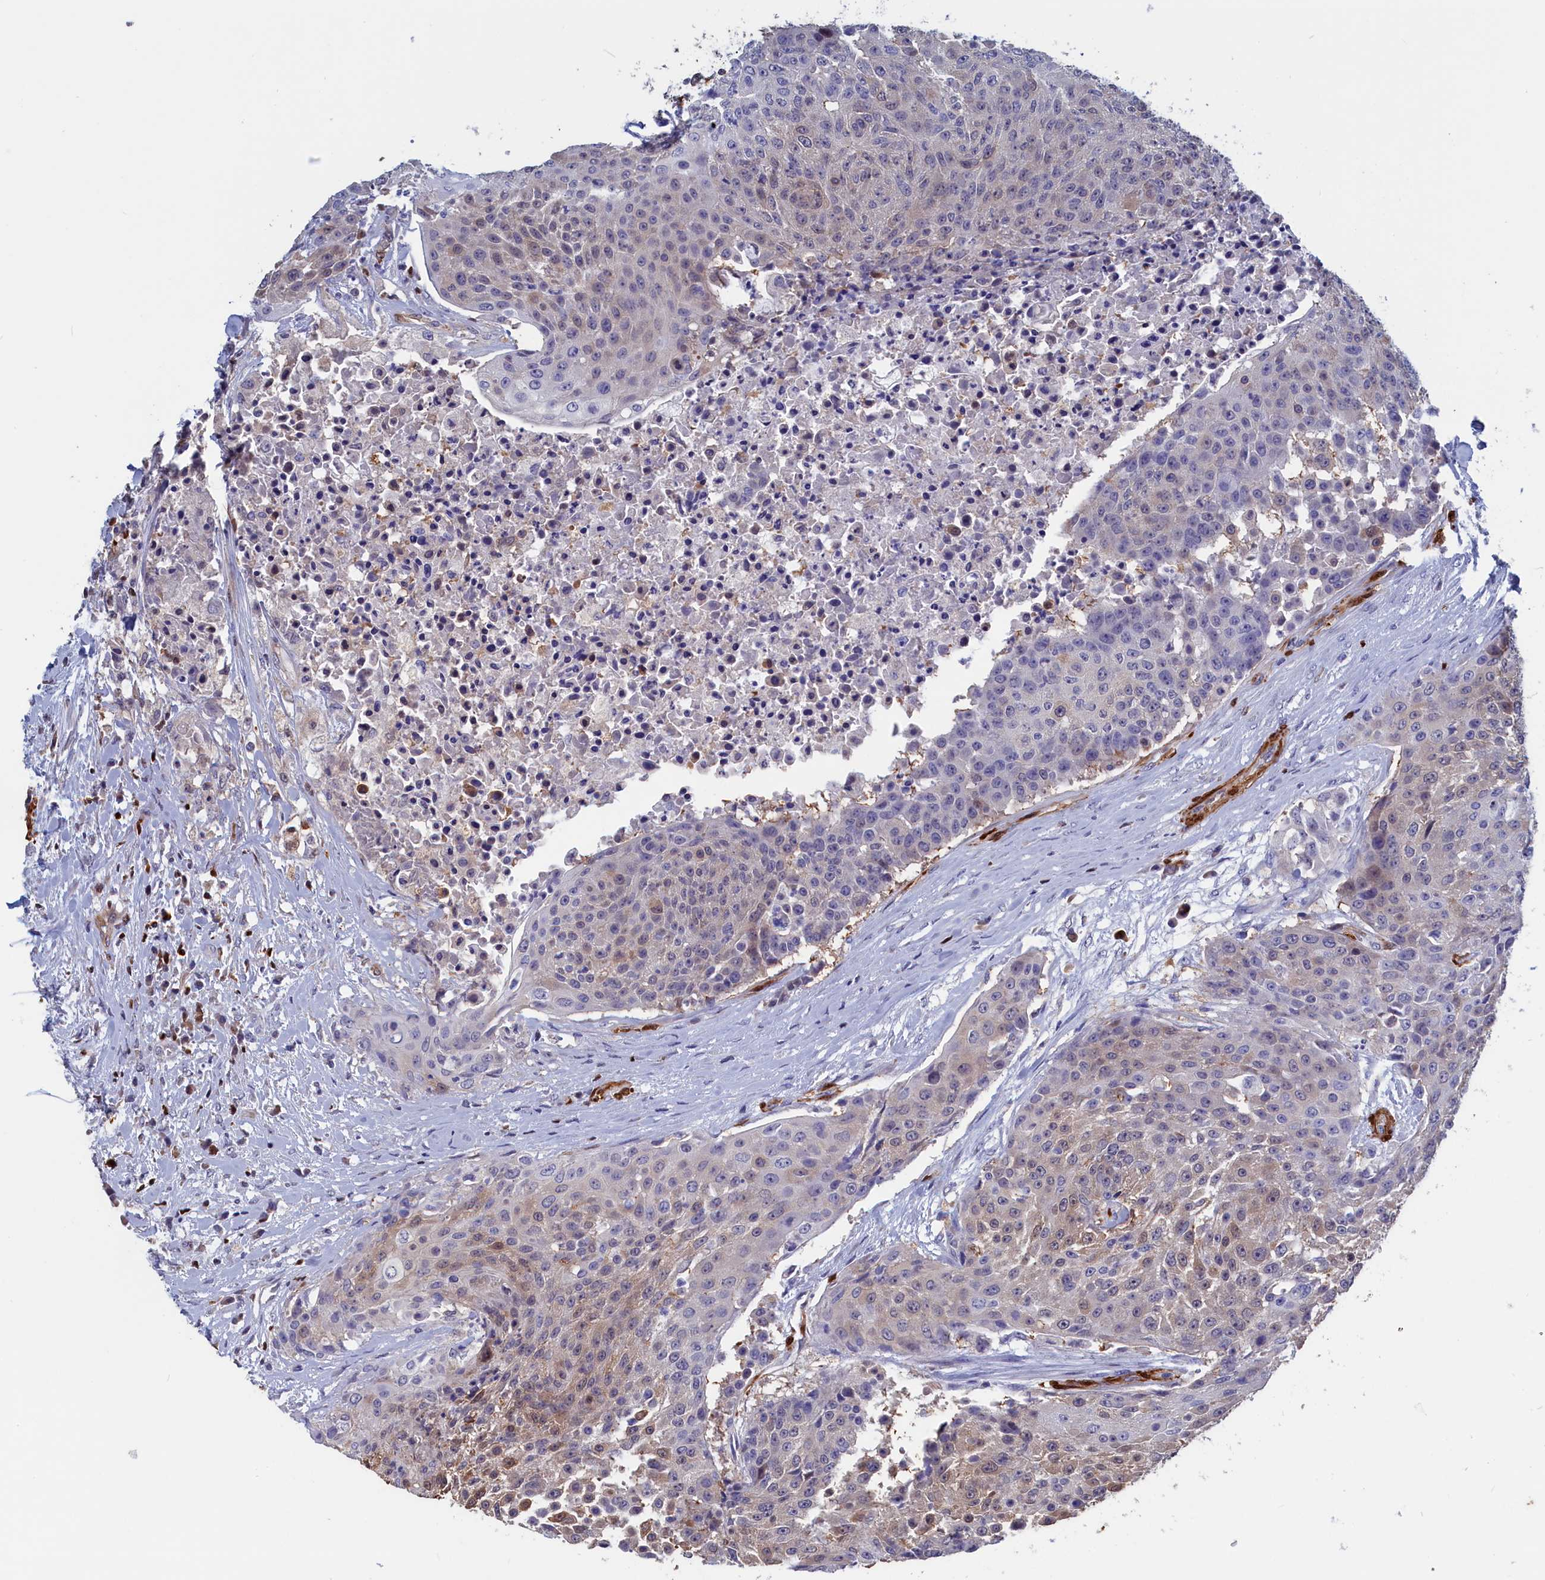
{"staining": {"intensity": "weak", "quantity": "<25%", "location": "cytoplasmic/membranous,nuclear"}, "tissue": "urothelial cancer", "cell_type": "Tumor cells", "image_type": "cancer", "snomed": [{"axis": "morphology", "description": "Urothelial carcinoma, High grade"}, {"axis": "topography", "description": "Urinary bladder"}], "caption": "A high-resolution photomicrograph shows immunohistochemistry (IHC) staining of urothelial cancer, which displays no significant expression in tumor cells.", "gene": "CRIP1", "patient": {"sex": "female", "age": 63}}